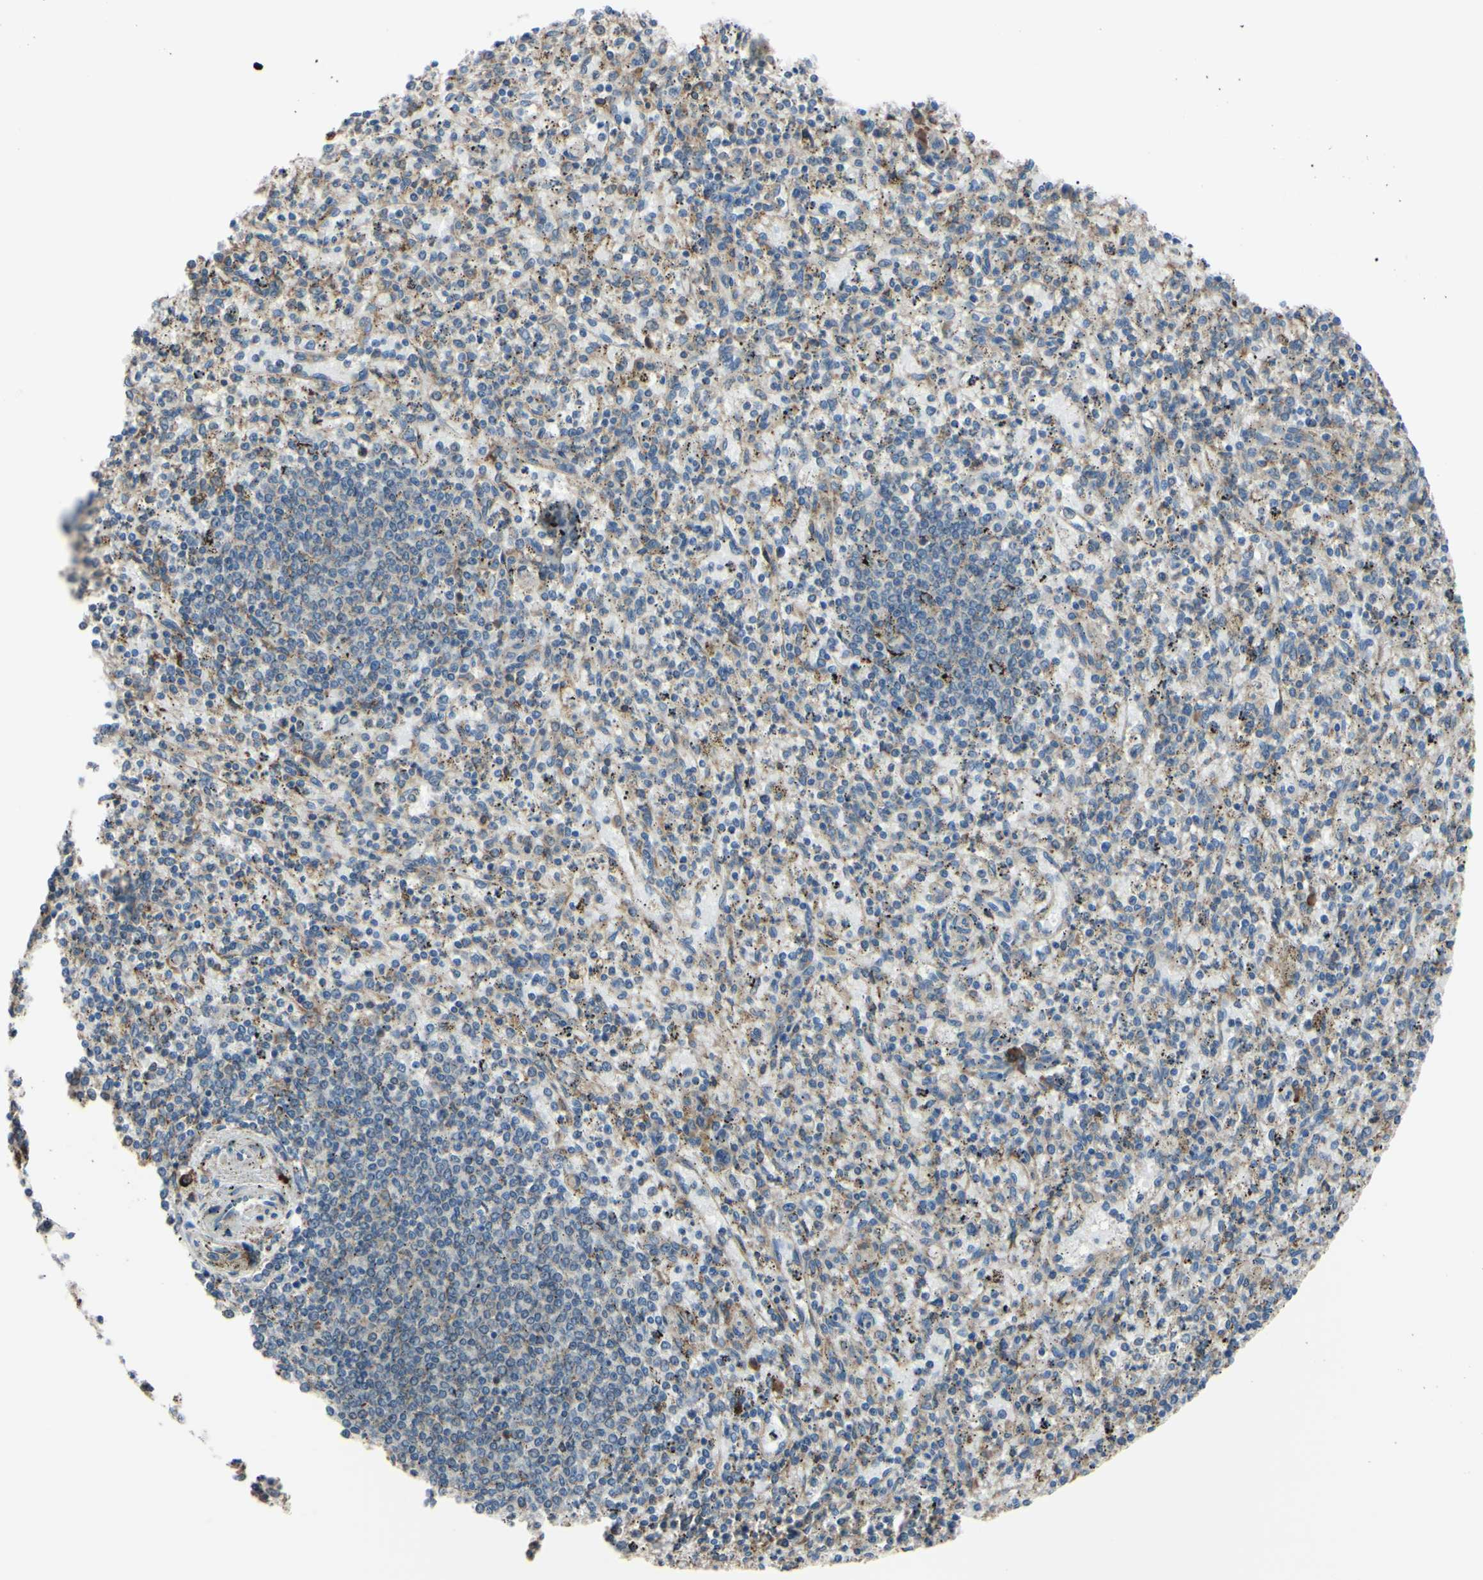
{"staining": {"intensity": "weak", "quantity": ">75%", "location": "cytoplasmic/membranous"}, "tissue": "spleen", "cell_type": "Cells in red pulp", "image_type": "normal", "snomed": [{"axis": "morphology", "description": "Normal tissue, NOS"}, {"axis": "topography", "description": "Spleen"}], "caption": "A photomicrograph of human spleen stained for a protein shows weak cytoplasmic/membranous brown staining in cells in red pulp.", "gene": "BMF", "patient": {"sex": "male", "age": 72}}